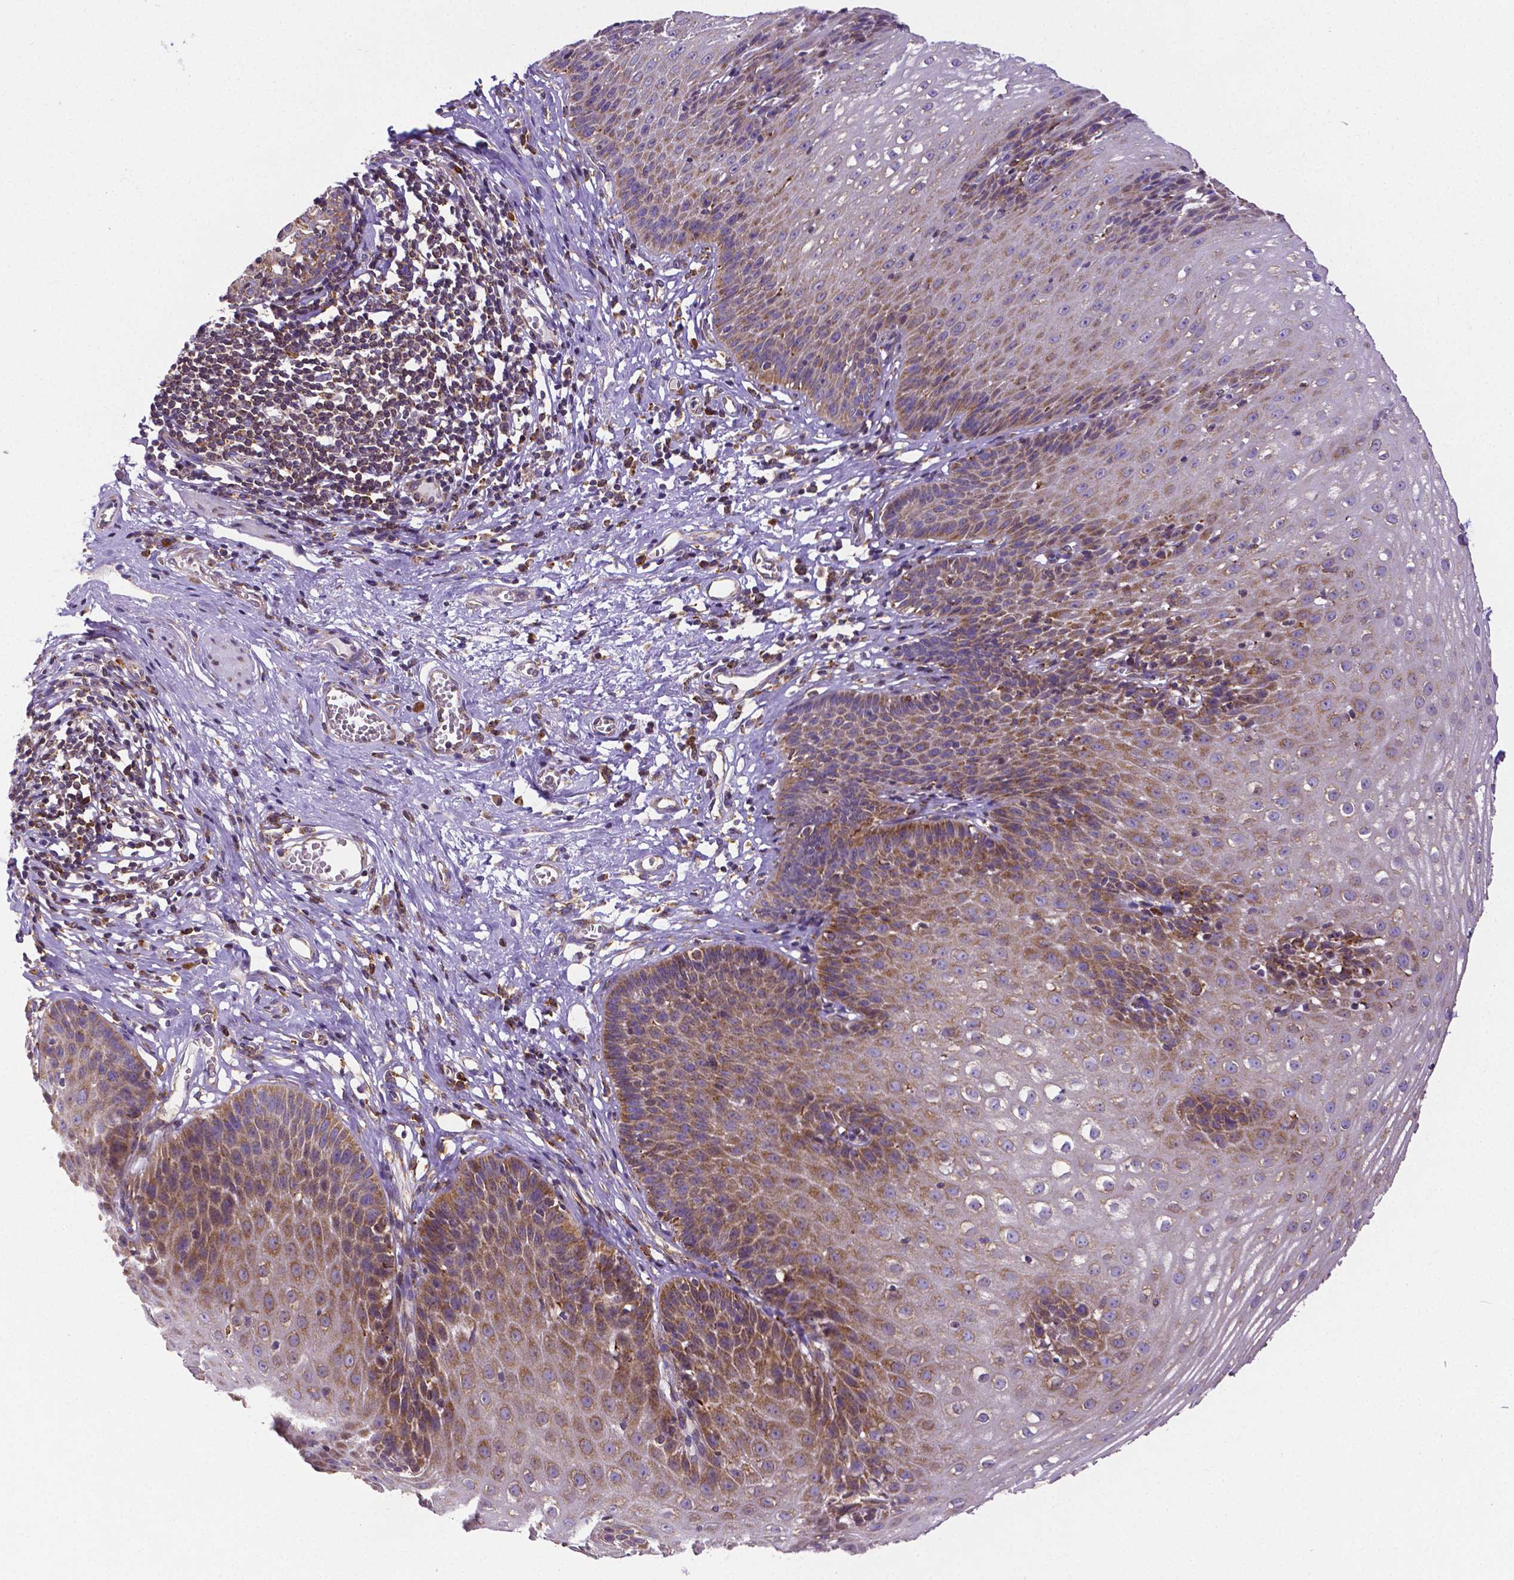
{"staining": {"intensity": "moderate", "quantity": "25%-75%", "location": "cytoplasmic/membranous"}, "tissue": "esophagus", "cell_type": "Squamous epithelial cells", "image_type": "normal", "snomed": [{"axis": "morphology", "description": "Normal tissue, NOS"}, {"axis": "topography", "description": "Esophagus"}], "caption": "Immunohistochemical staining of benign esophagus displays medium levels of moderate cytoplasmic/membranous expression in approximately 25%-75% of squamous epithelial cells. The staining was performed using DAB to visualize the protein expression in brown, while the nuclei were stained in blue with hematoxylin (Magnification: 20x).", "gene": "MTDH", "patient": {"sex": "male", "age": 72}}